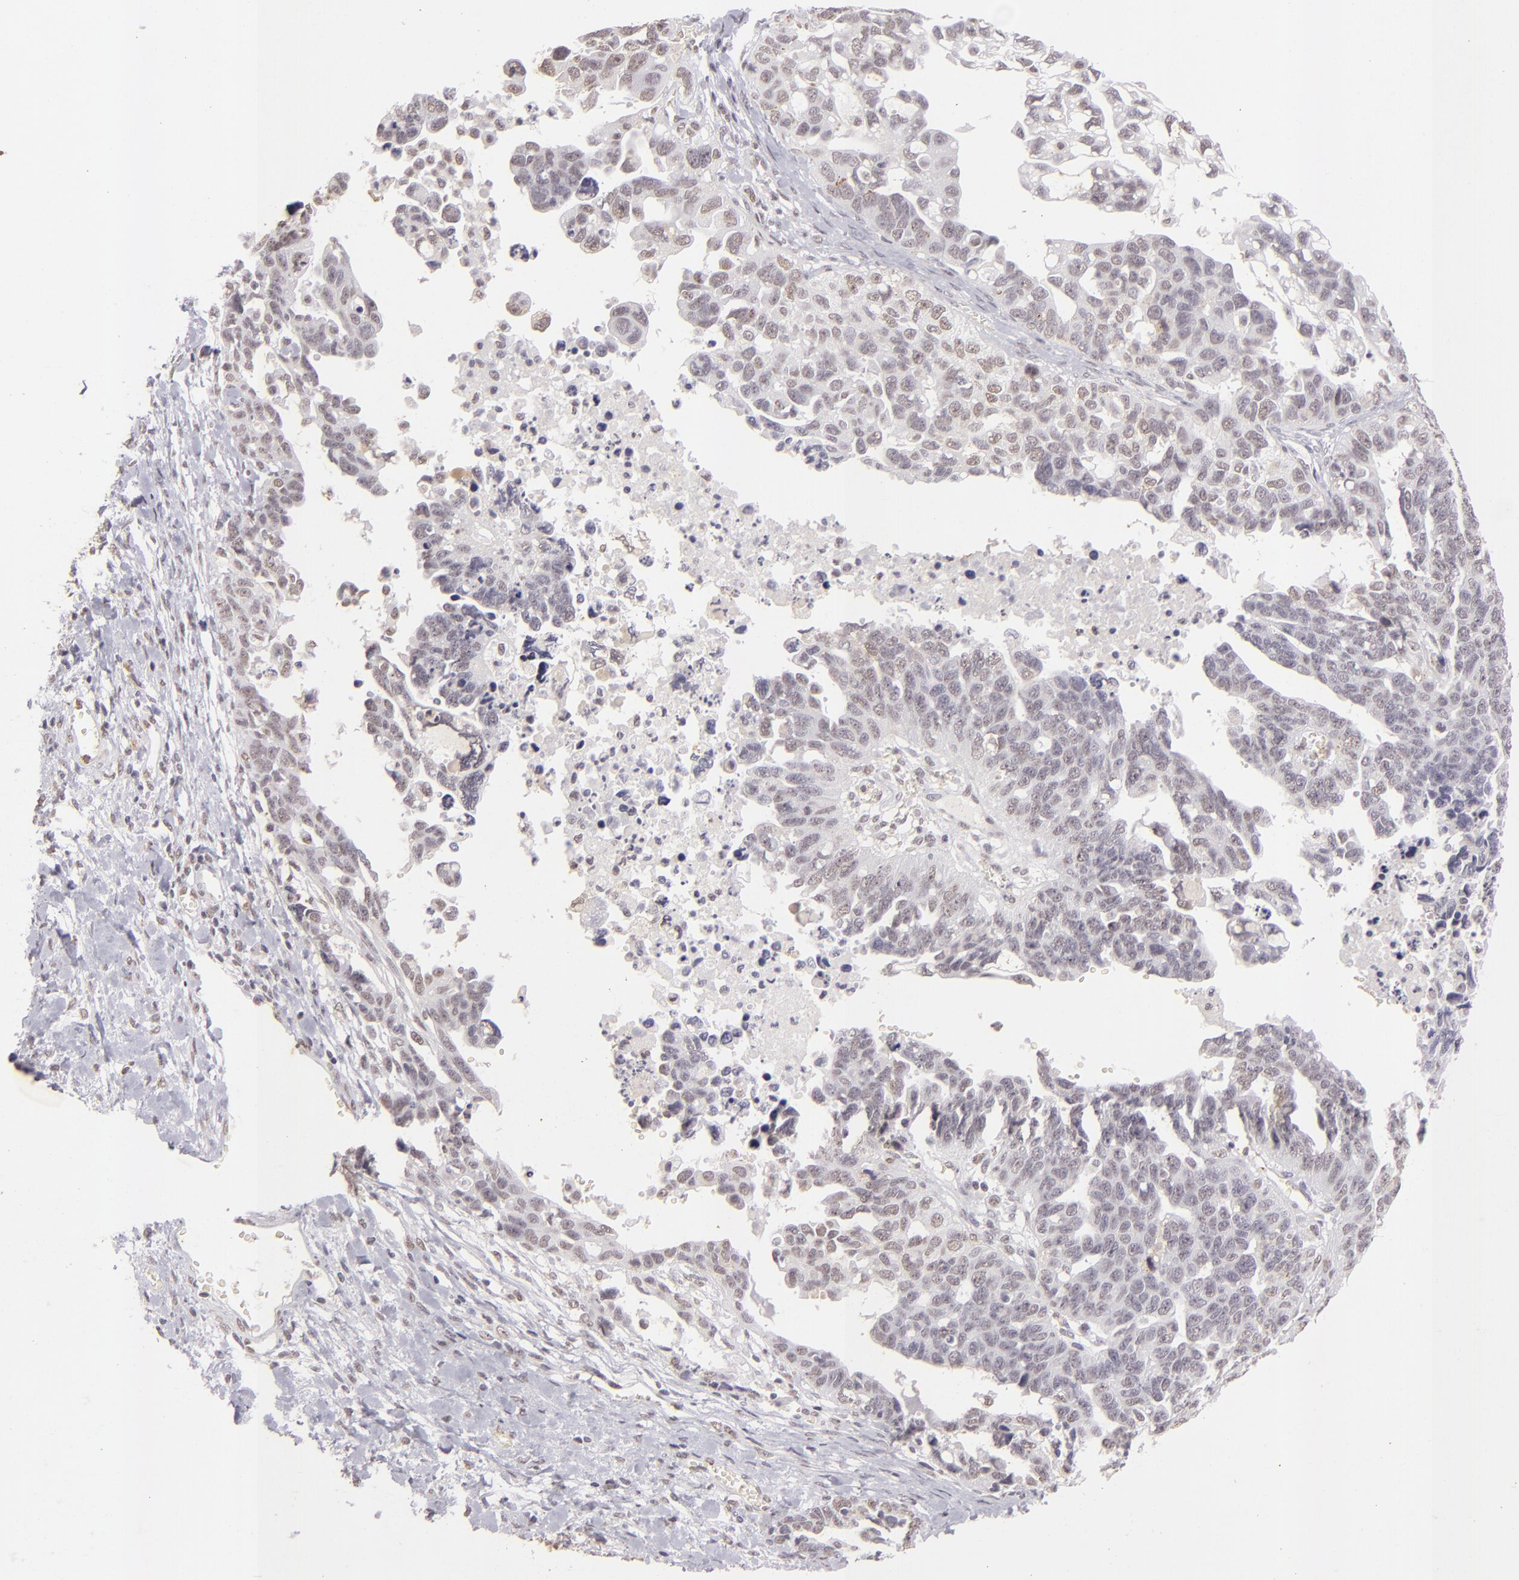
{"staining": {"intensity": "negative", "quantity": "none", "location": "none"}, "tissue": "ovarian cancer", "cell_type": "Tumor cells", "image_type": "cancer", "snomed": [{"axis": "morphology", "description": "Cystadenocarcinoma, serous, NOS"}, {"axis": "topography", "description": "Ovary"}], "caption": "A histopathology image of serous cystadenocarcinoma (ovarian) stained for a protein exhibits no brown staining in tumor cells.", "gene": "CBX3", "patient": {"sex": "female", "age": 69}}